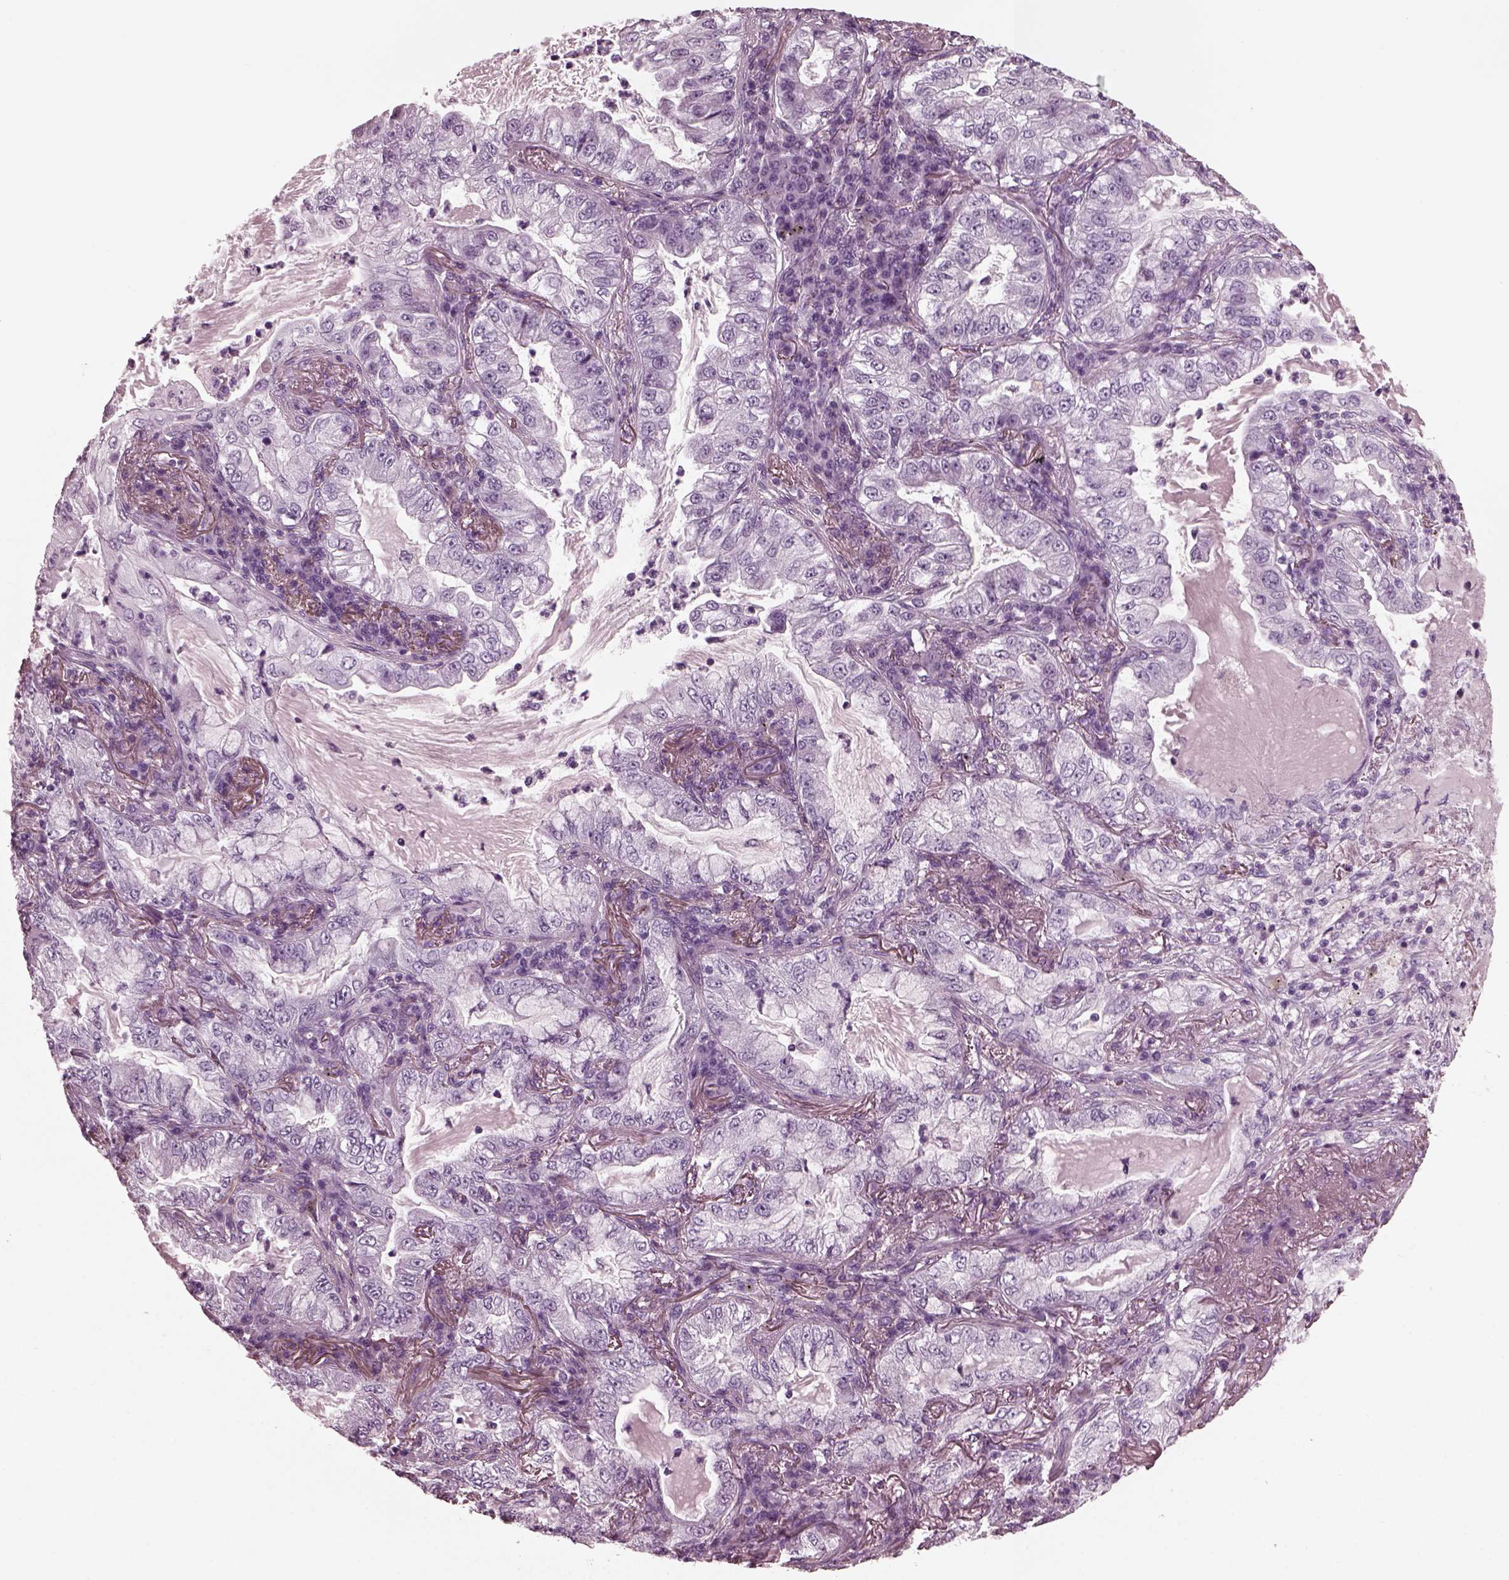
{"staining": {"intensity": "negative", "quantity": "none", "location": "none"}, "tissue": "lung cancer", "cell_type": "Tumor cells", "image_type": "cancer", "snomed": [{"axis": "morphology", "description": "Adenocarcinoma, NOS"}, {"axis": "topography", "description": "Lung"}], "caption": "Tumor cells are negative for brown protein staining in adenocarcinoma (lung).", "gene": "CGA", "patient": {"sex": "female", "age": 73}}